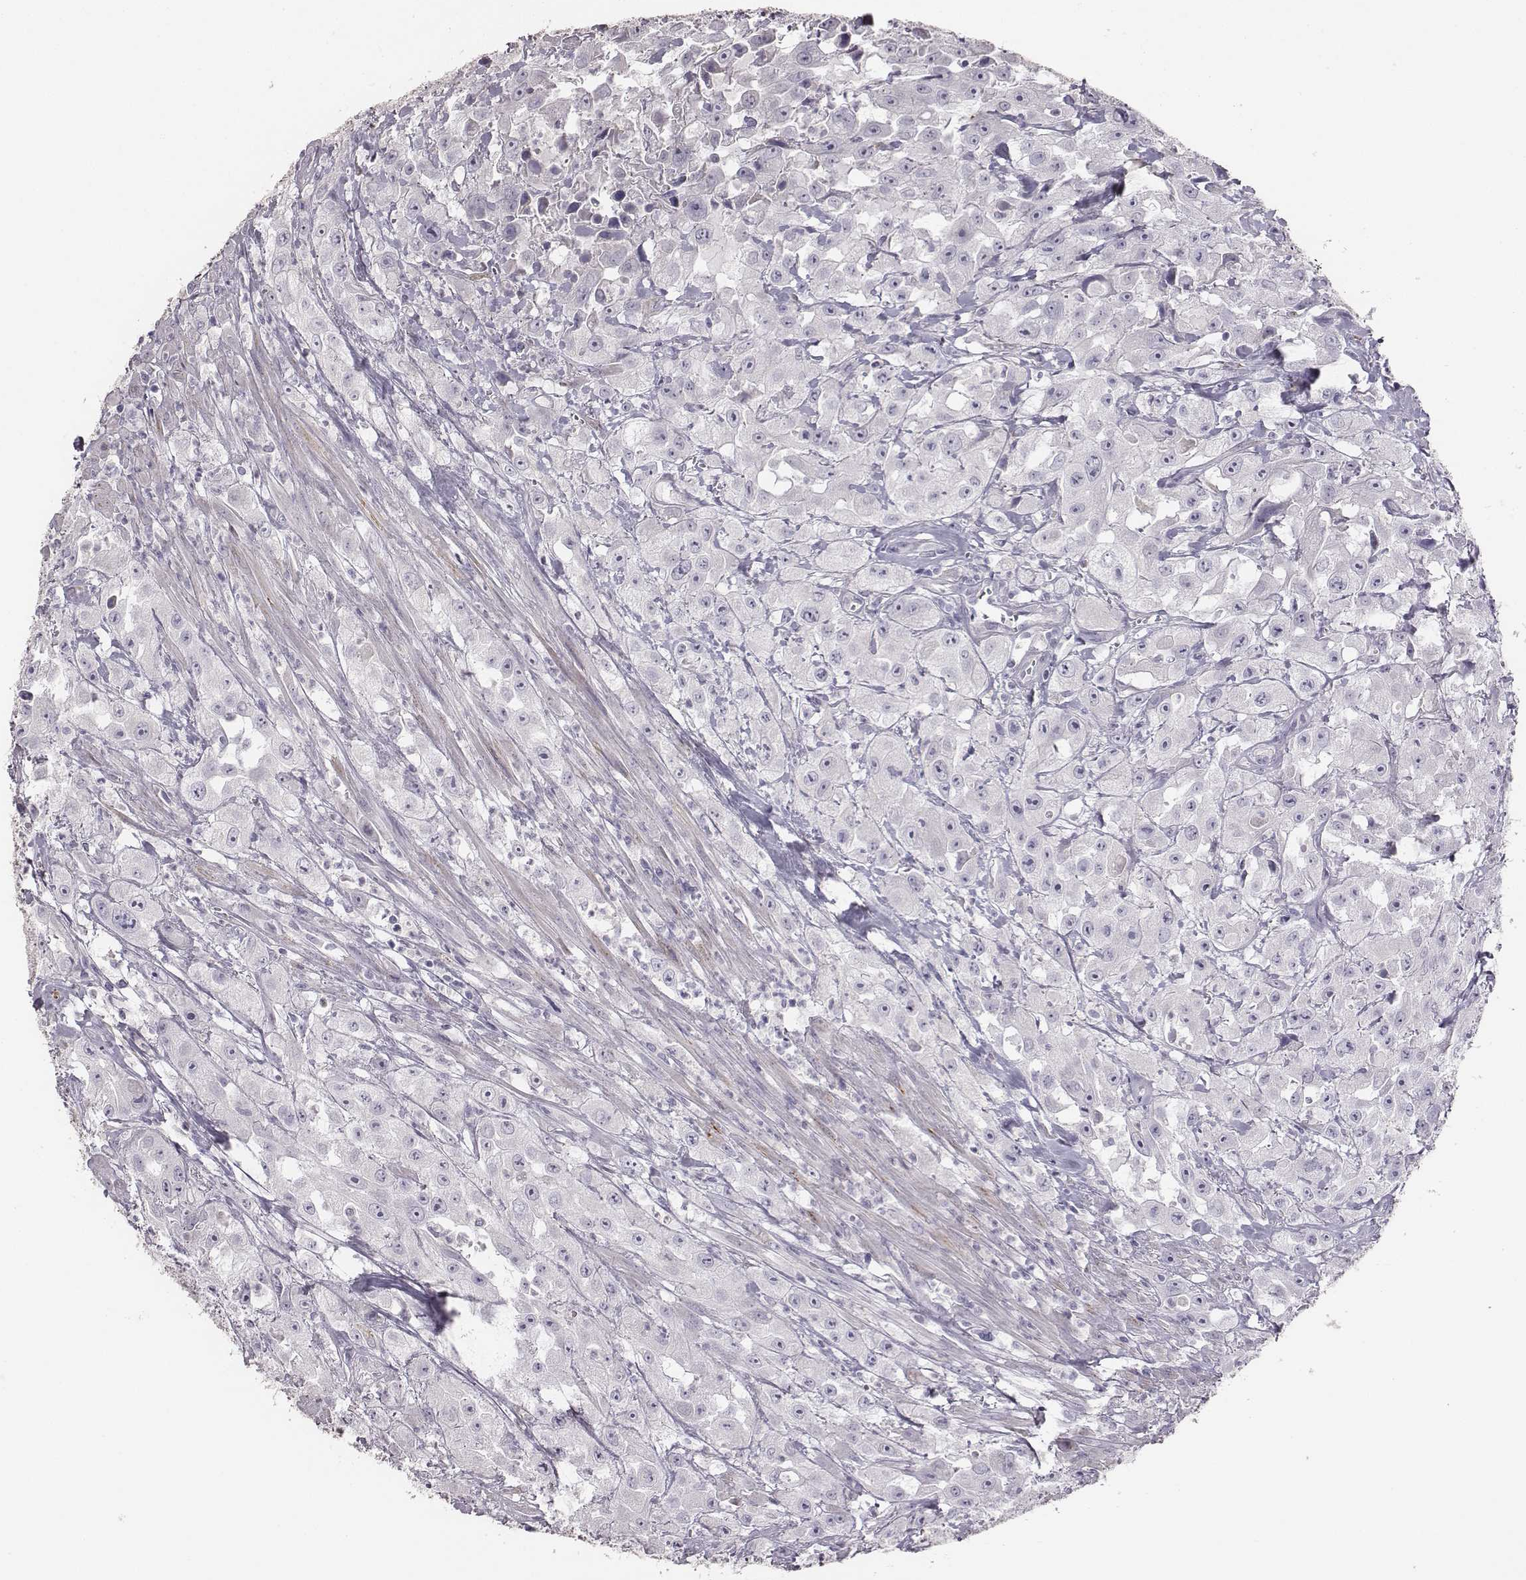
{"staining": {"intensity": "negative", "quantity": "none", "location": "none"}, "tissue": "urothelial cancer", "cell_type": "Tumor cells", "image_type": "cancer", "snomed": [{"axis": "morphology", "description": "Urothelial carcinoma, High grade"}, {"axis": "topography", "description": "Urinary bladder"}], "caption": "The image reveals no significant expression in tumor cells of urothelial carcinoma (high-grade).", "gene": "GUCA1A", "patient": {"sex": "male", "age": 79}}